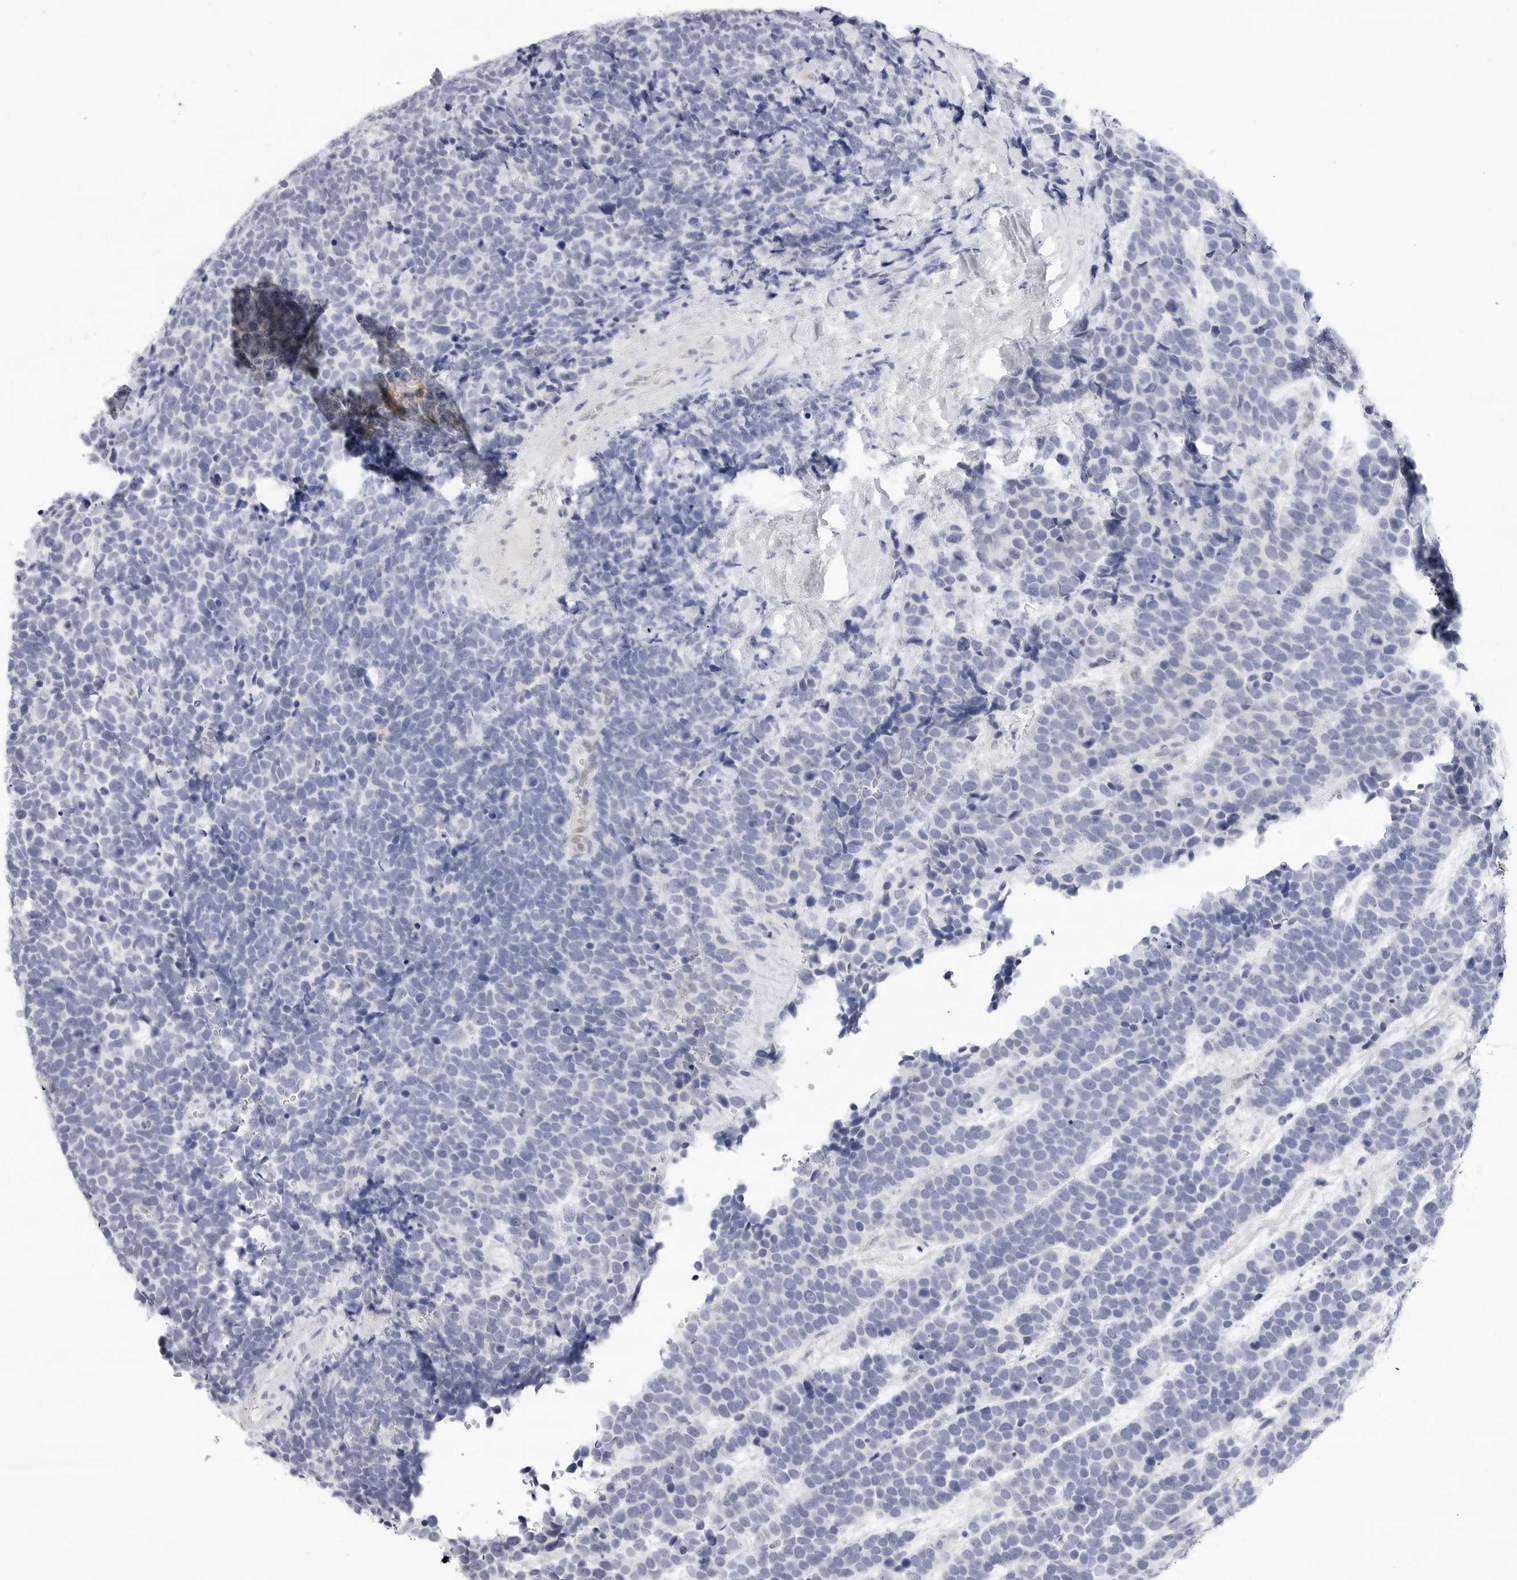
{"staining": {"intensity": "negative", "quantity": "none", "location": "none"}, "tissue": "urothelial cancer", "cell_type": "Tumor cells", "image_type": "cancer", "snomed": [{"axis": "morphology", "description": "Urothelial carcinoma, High grade"}, {"axis": "topography", "description": "Urinary bladder"}], "caption": "This is a histopathology image of IHC staining of urothelial cancer, which shows no expression in tumor cells. The staining is performed using DAB brown chromogen with nuclei counter-stained in using hematoxylin.", "gene": "SLC19A1", "patient": {"sex": "female", "age": 82}}